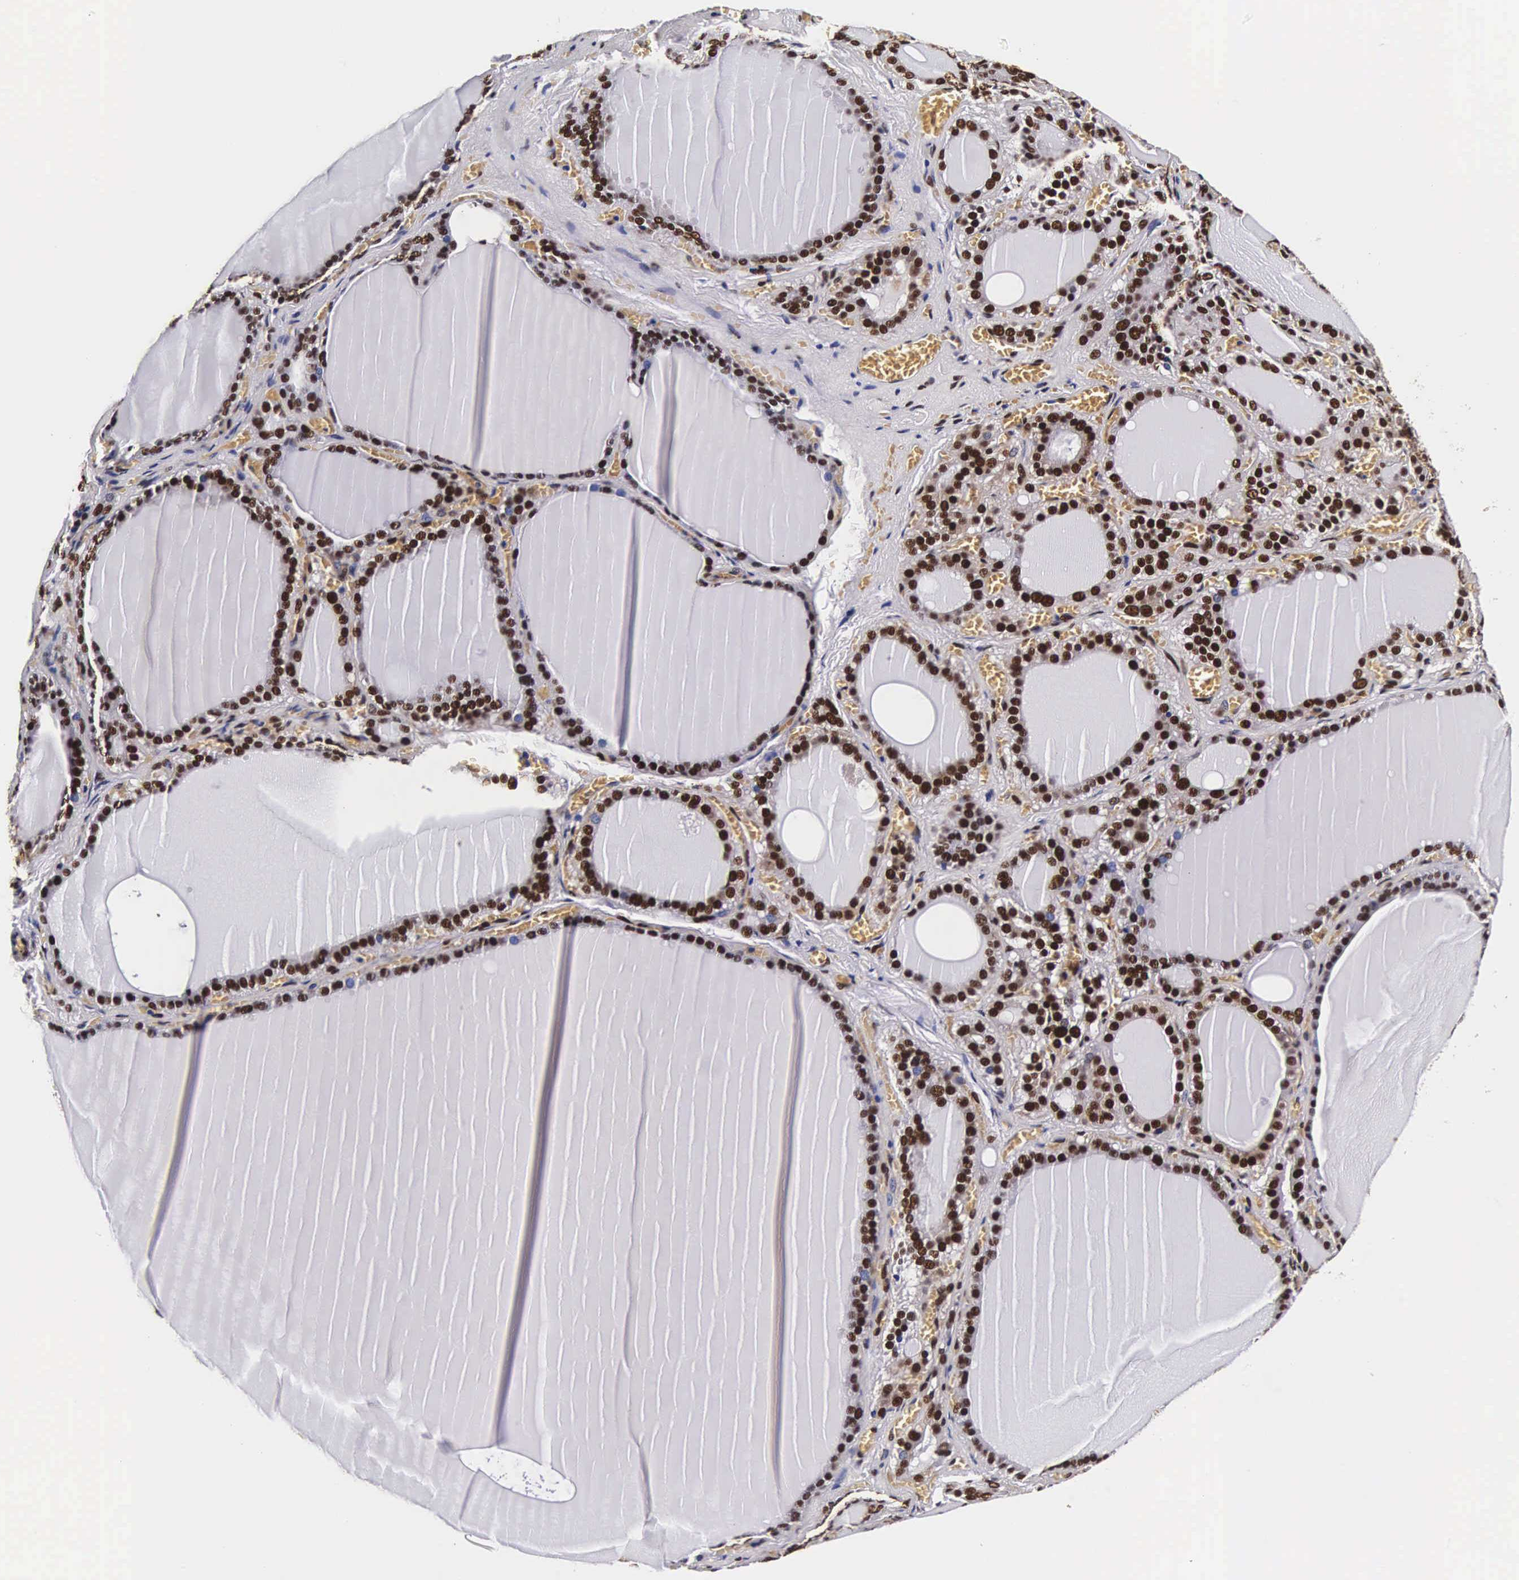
{"staining": {"intensity": "moderate", "quantity": "25%-75%", "location": "nuclear"}, "tissue": "thyroid gland", "cell_type": "Glandular cells", "image_type": "normal", "snomed": [{"axis": "morphology", "description": "Normal tissue, NOS"}, {"axis": "topography", "description": "Thyroid gland"}], "caption": "Moderate nuclear positivity is present in about 25%-75% of glandular cells in unremarkable thyroid gland. The protein of interest is shown in brown color, while the nuclei are stained blue.", "gene": "BCL2L2", "patient": {"sex": "female", "age": 55}}